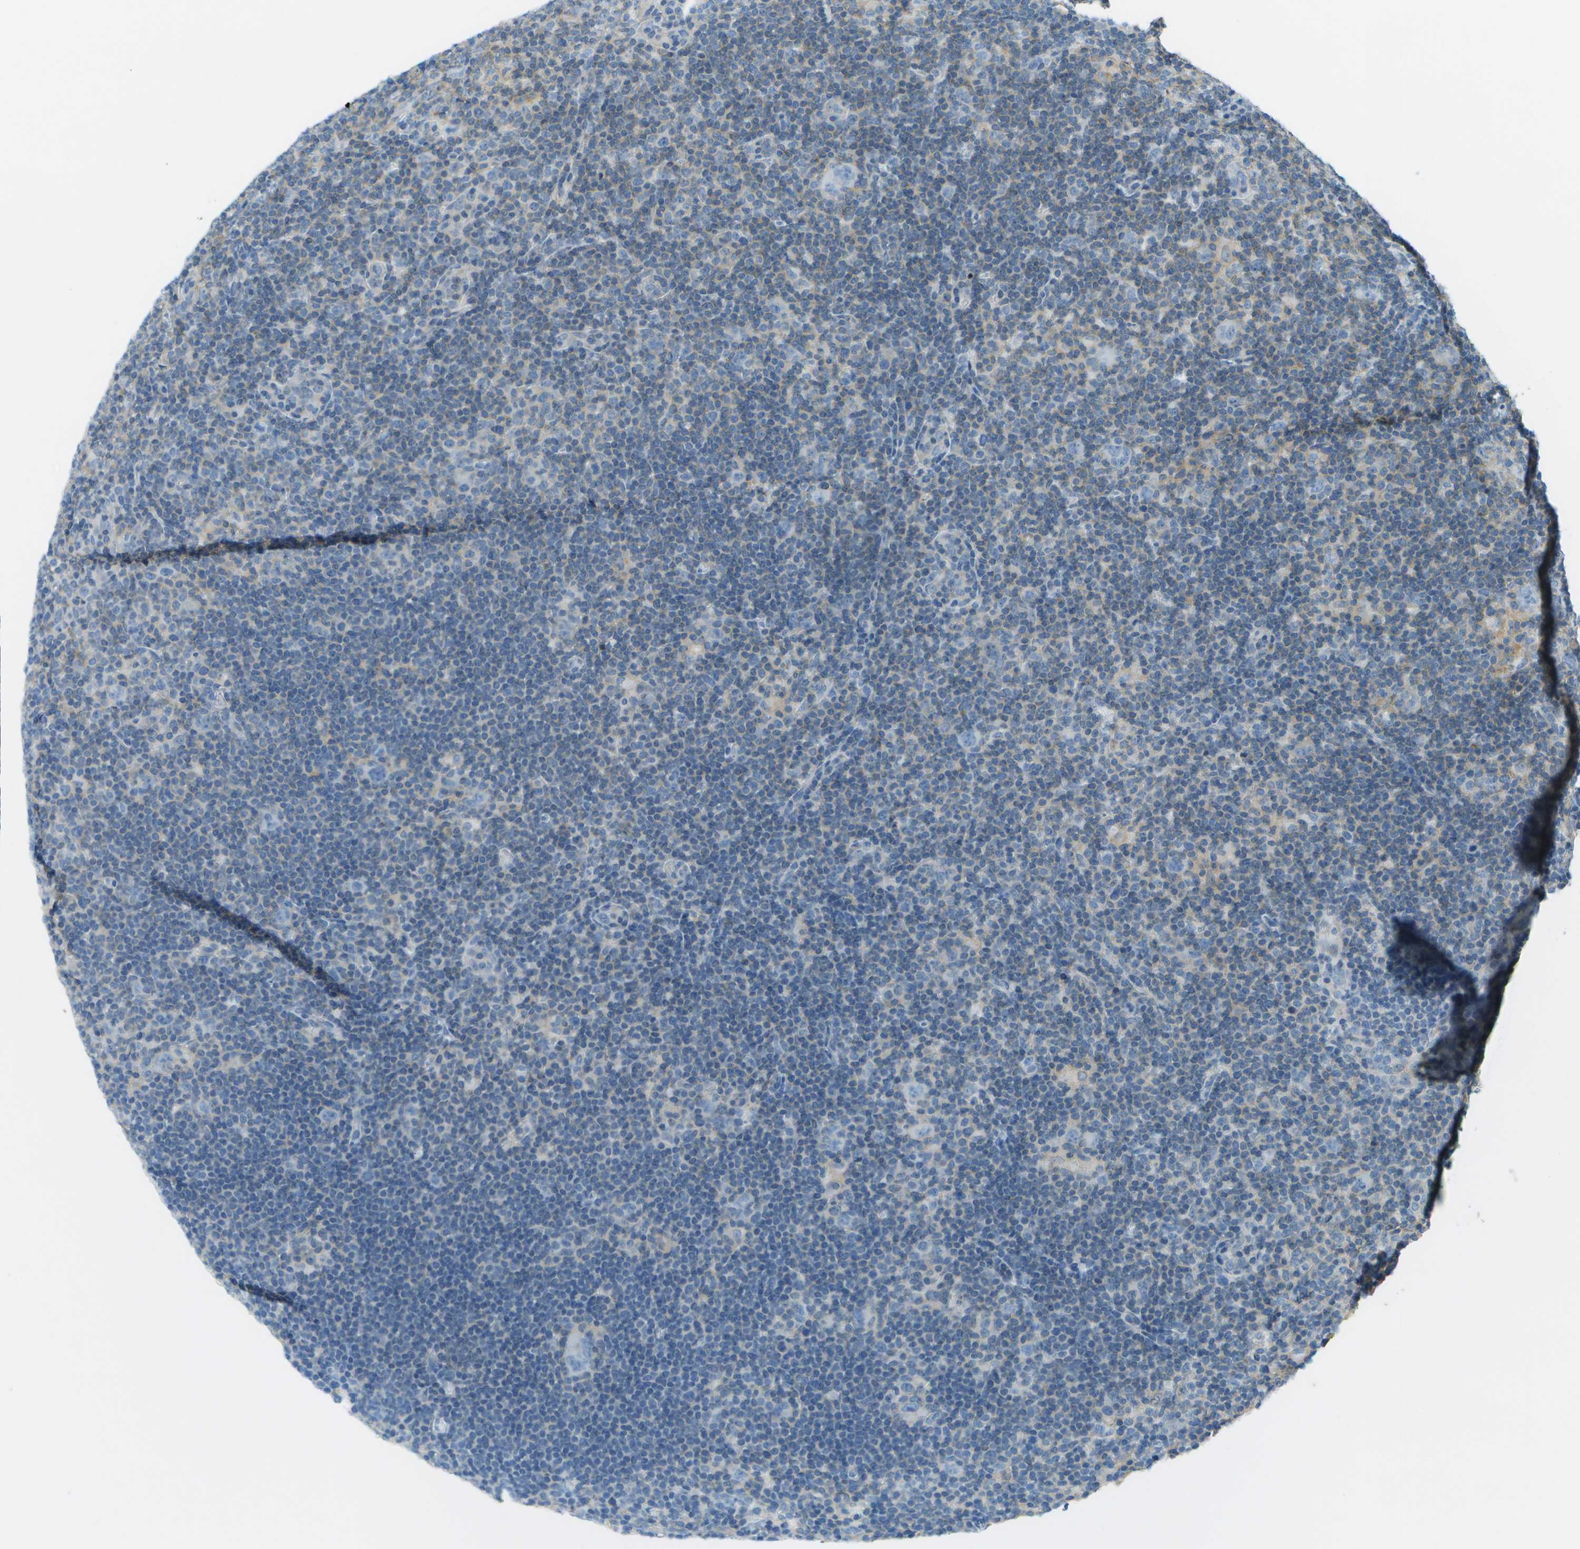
{"staining": {"intensity": "negative", "quantity": "none", "location": "none"}, "tissue": "lymphoma", "cell_type": "Tumor cells", "image_type": "cancer", "snomed": [{"axis": "morphology", "description": "Hodgkin's disease, NOS"}, {"axis": "topography", "description": "Lymph node"}], "caption": "Human Hodgkin's disease stained for a protein using IHC displays no staining in tumor cells.", "gene": "LRRC66", "patient": {"sex": "female", "age": 57}}